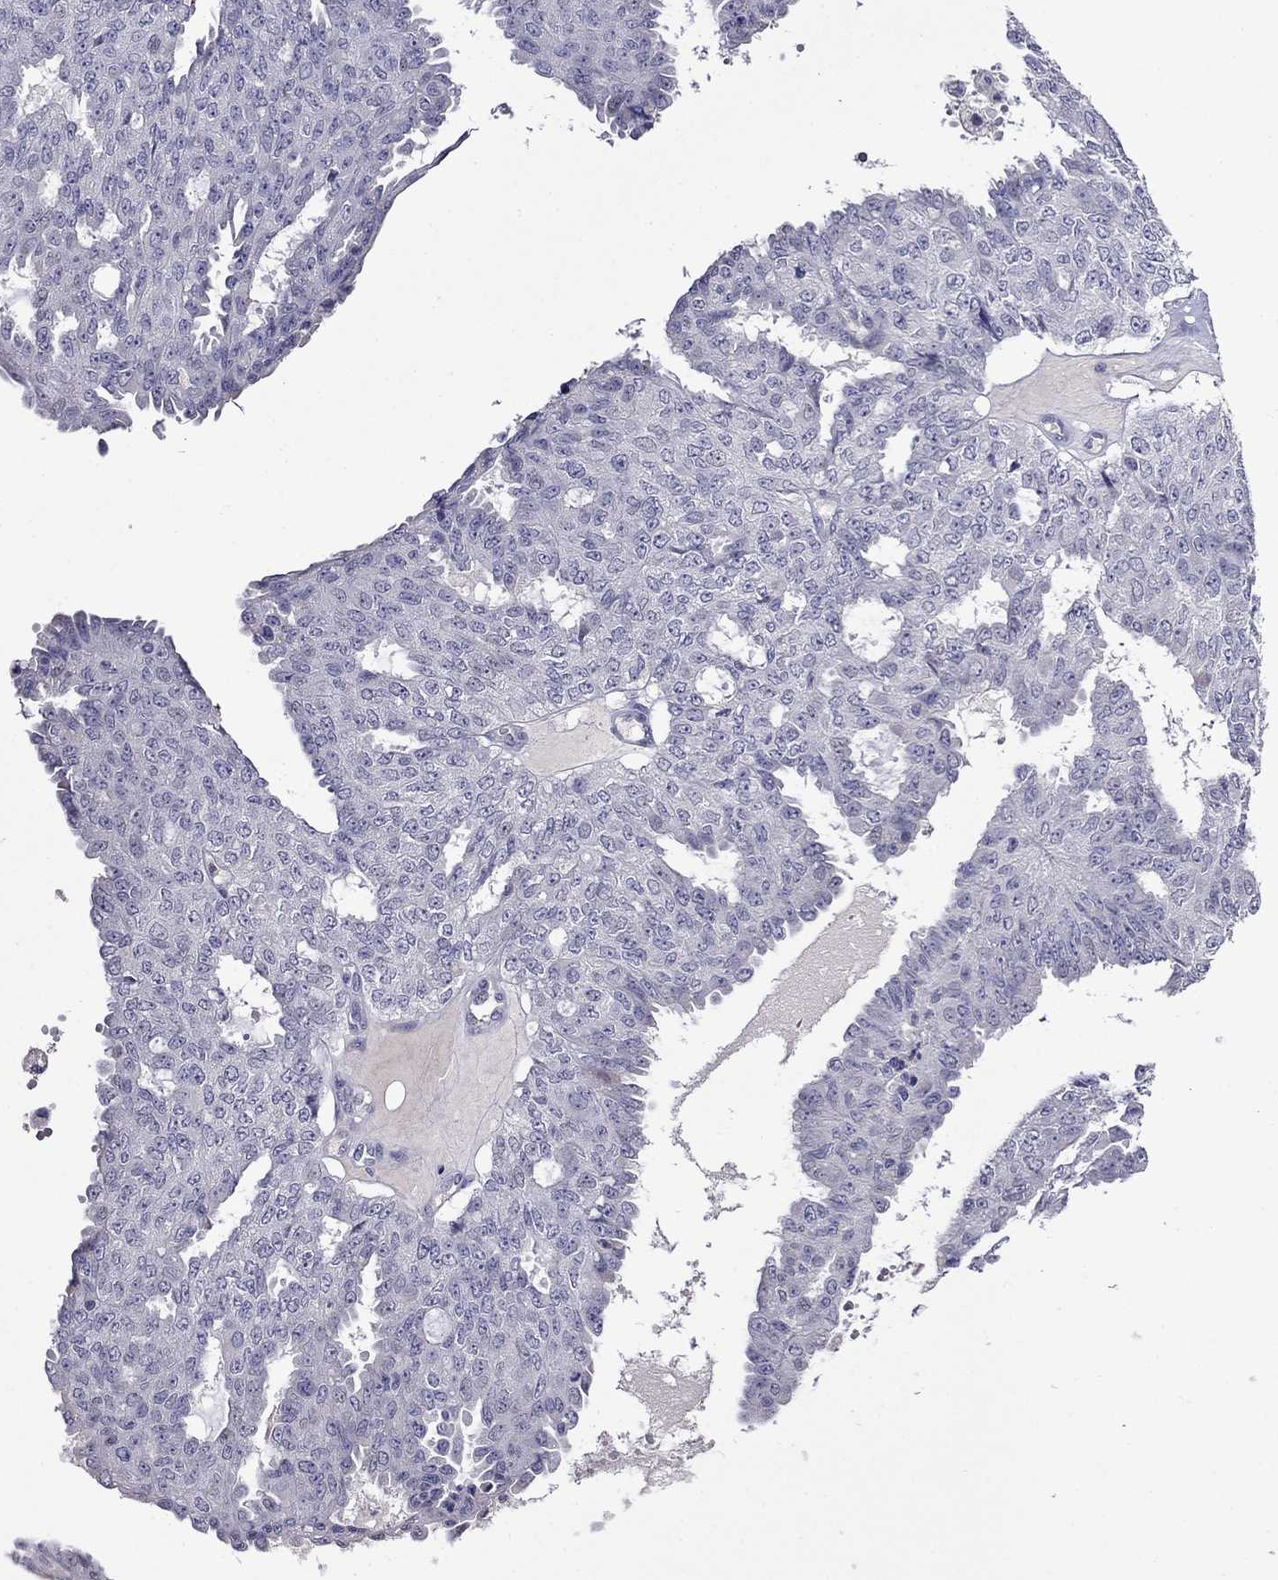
{"staining": {"intensity": "negative", "quantity": "none", "location": "none"}, "tissue": "ovarian cancer", "cell_type": "Tumor cells", "image_type": "cancer", "snomed": [{"axis": "morphology", "description": "Cystadenocarcinoma, serous, NOS"}, {"axis": "topography", "description": "Ovary"}], "caption": "Tumor cells show no significant positivity in serous cystadenocarcinoma (ovarian). (IHC, brightfield microscopy, high magnification).", "gene": "STAR", "patient": {"sex": "female", "age": 71}}